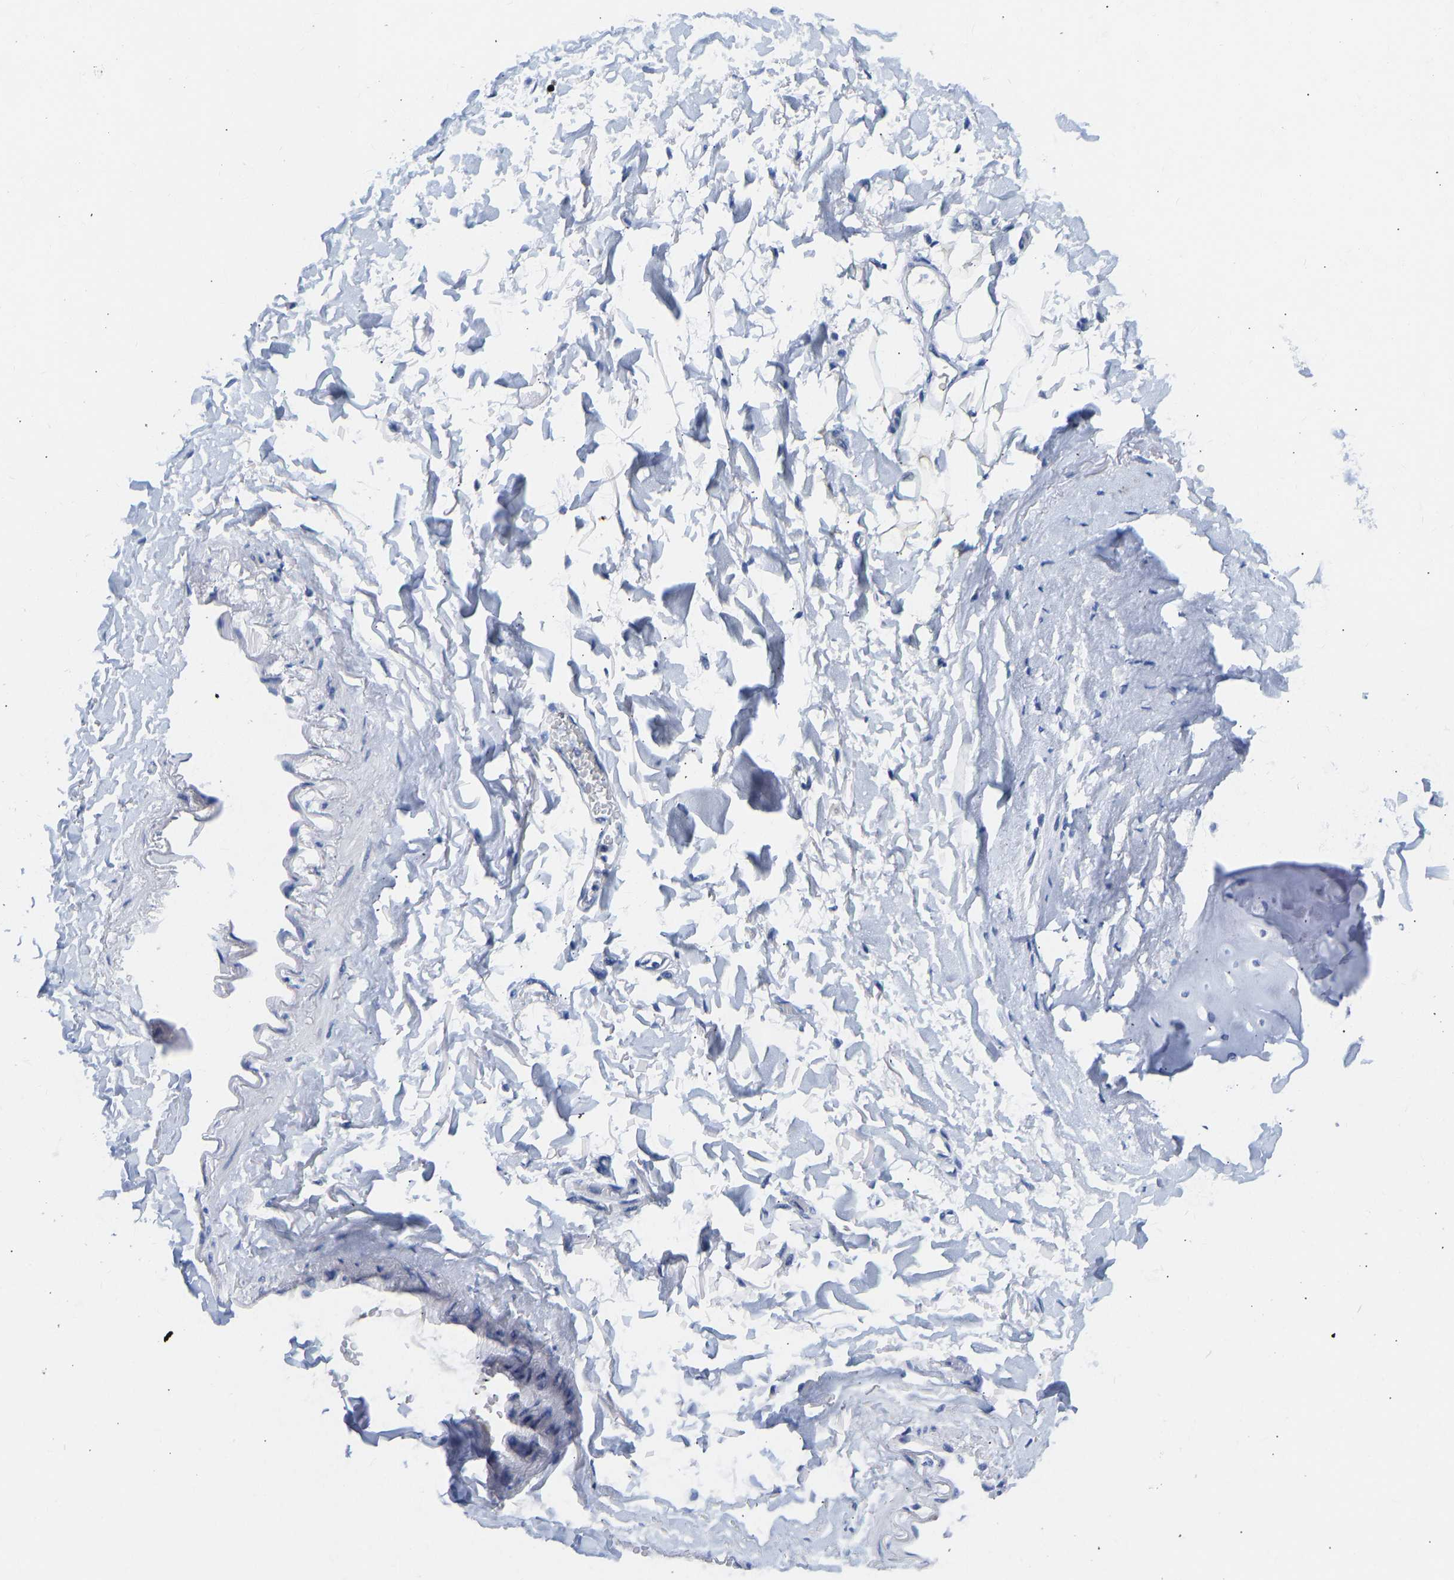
{"staining": {"intensity": "negative", "quantity": "none", "location": "none"}, "tissue": "adipose tissue", "cell_type": "Adipocytes", "image_type": "normal", "snomed": [{"axis": "morphology", "description": "Normal tissue, NOS"}, {"axis": "topography", "description": "Cartilage tissue"}, {"axis": "topography", "description": "Bronchus"}], "caption": "Micrograph shows no significant protein staining in adipocytes of unremarkable adipose tissue. The staining was performed using DAB to visualize the protein expression in brown, while the nuclei were stained in blue with hematoxylin (Magnification: 20x).", "gene": "TCF7", "patient": {"sex": "female", "age": 73}}